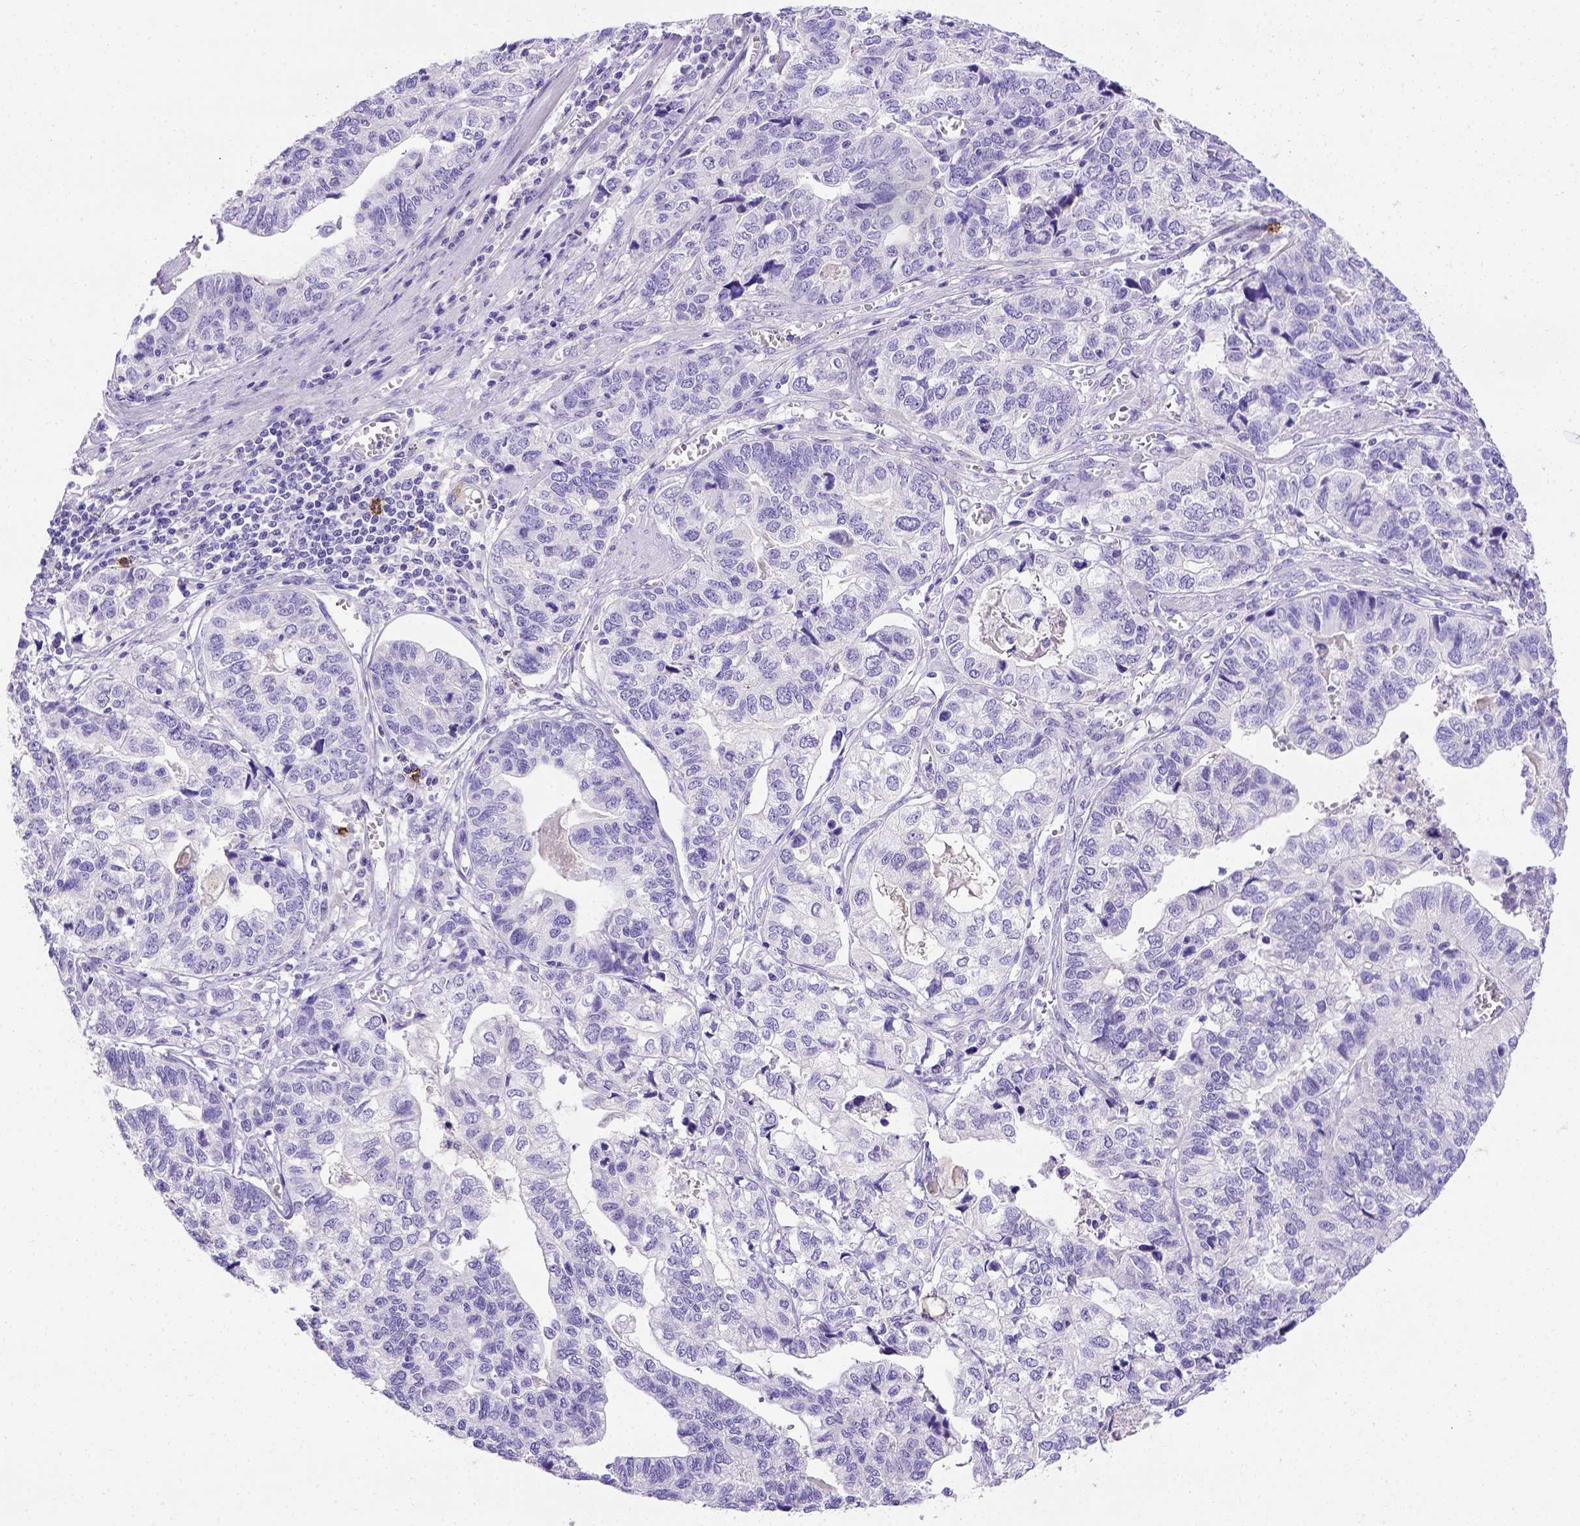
{"staining": {"intensity": "negative", "quantity": "none", "location": "none"}, "tissue": "stomach cancer", "cell_type": "Tumor cells", "image_type": "cancer", "snomed": [{"axis": "morphology", "description": "Adenocarcinoma, NOS"}, {"axis": "topography", "description": "Stomach, upper"}], "caption": "DAB (3,3'-diaminobenzidine) immunohistochemical staining of human adenocarcinoma (stomach) reveals no significant expression in tumor cells.", "gene": "B3GAT1", "patient": {"sex": "female", "age": 67}}